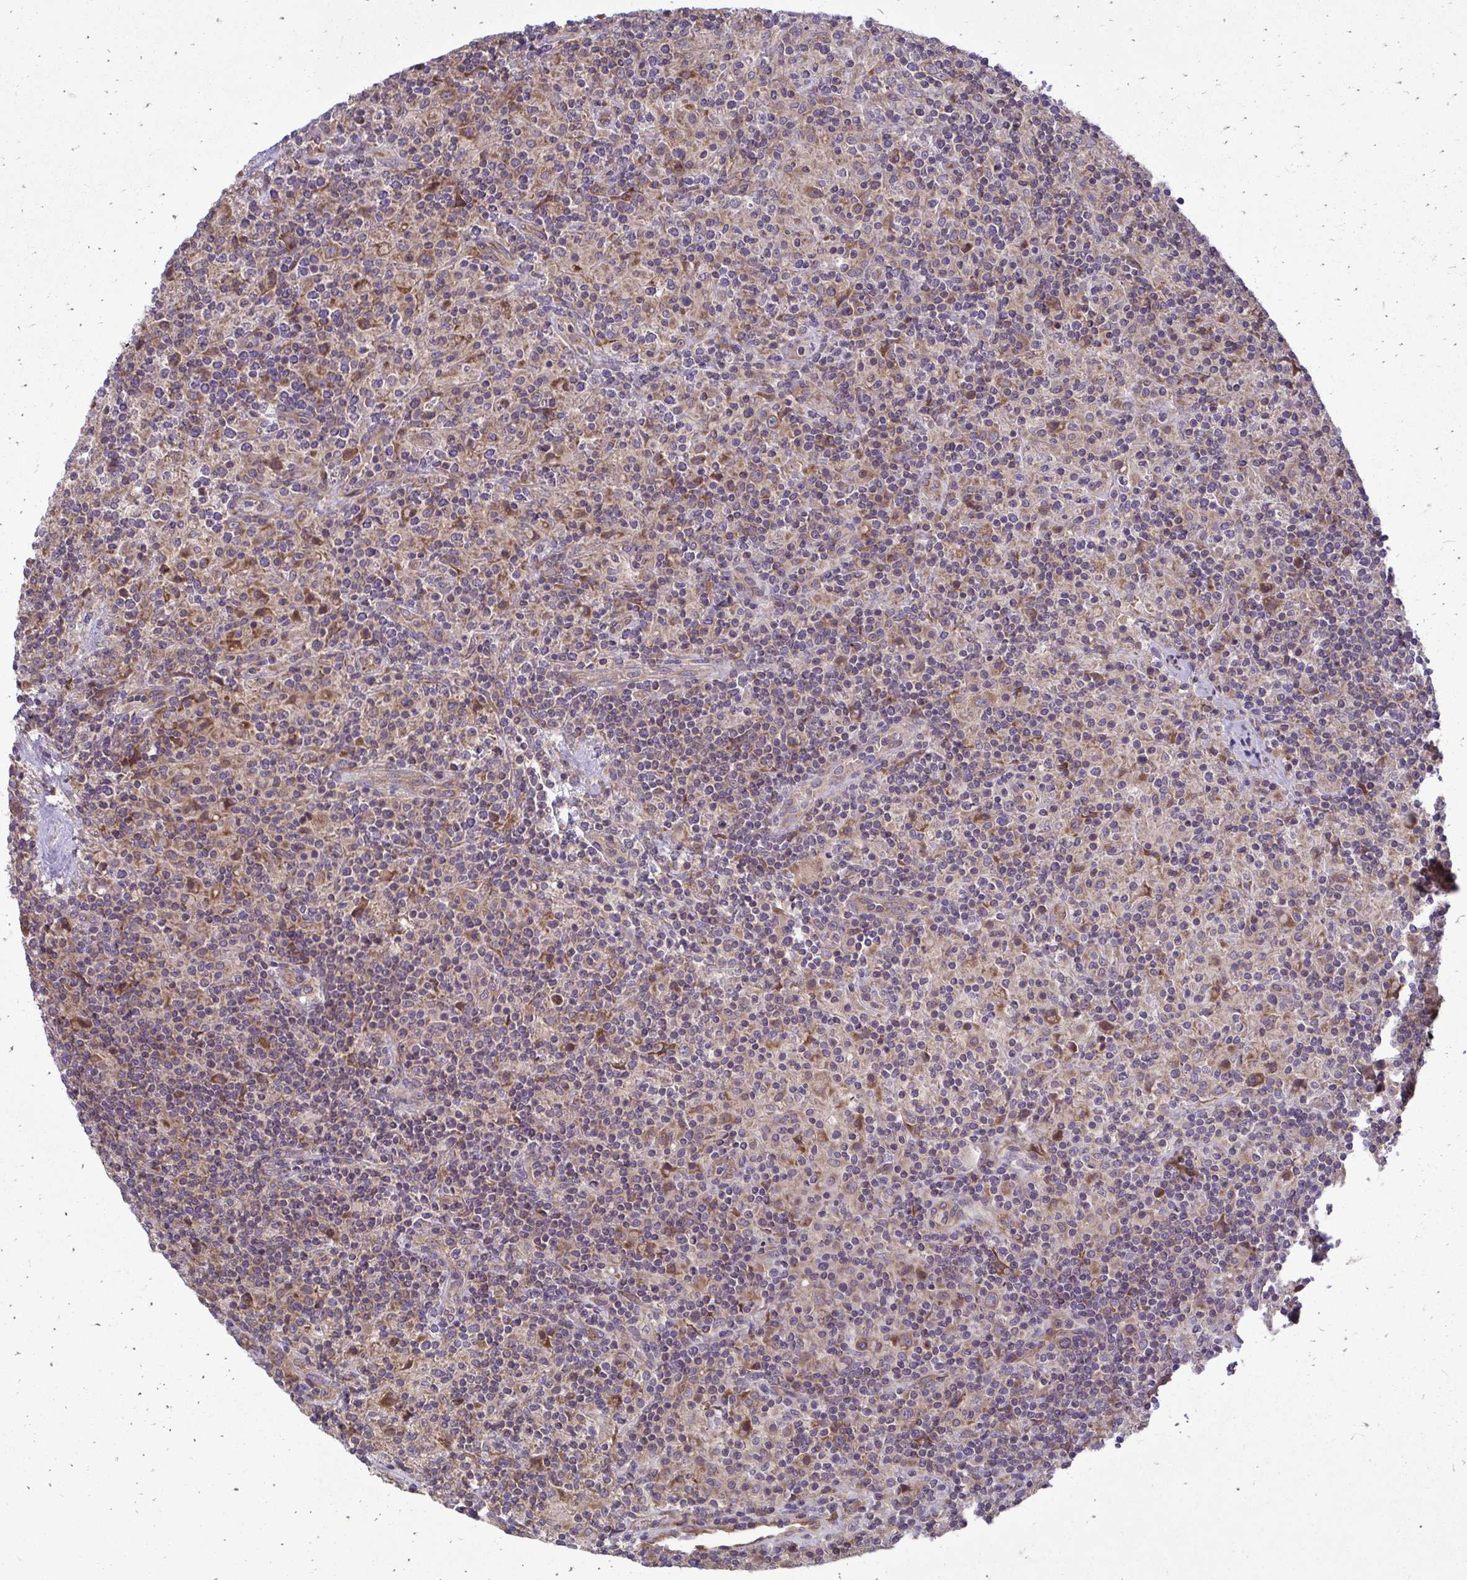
{"staining": {"intensity": "moderate", "quantity": "25%-75%", "location": "cytoplasmic/membranous"}, "tissue": "lymphoma", "cell_type": "Tumor cells", "image_type": "cancer", "snomed": [{"axis": "morphology", "description": "Hodgkin's disease, NOS"}, {"axis": "topography", "description": "Lymph node"}], "caption": "Lymphoma stained with a protein marker reveals moderate staining in tumor cells.", "gene": "RPLP2", "patient": {"sex": "male", "age": 70}}